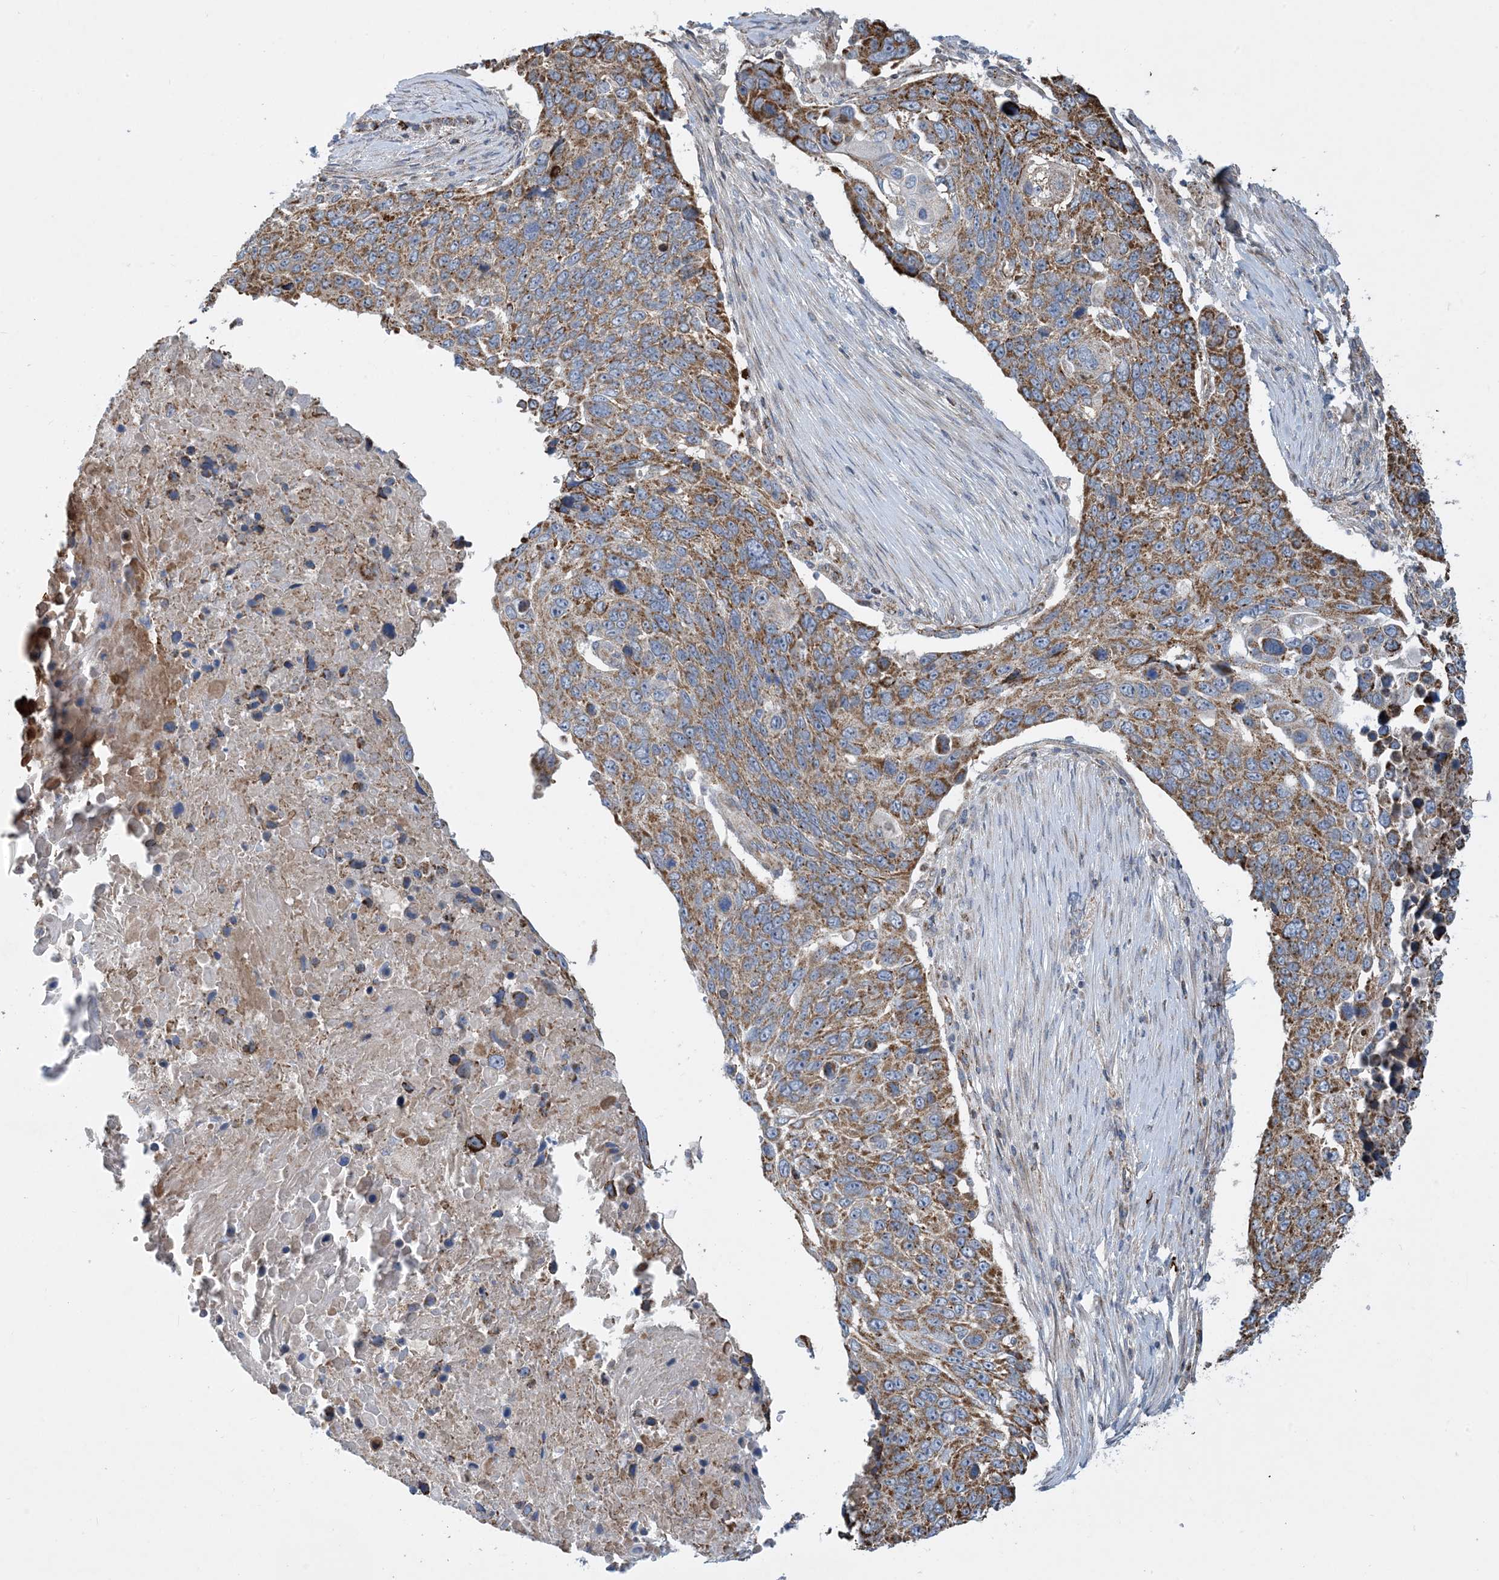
{"staining": {"intensity": "moderate", "quantity": ">75%", "location": "cytoplasmic/membranous"}, "tissue": "lung cancer", "cell_type": "Tumor cells", "image_type": "cancer", "snomed": [{"axis": "morphology", "description": "Squamous cell carcinoma, NOS"}, {"axis": "topography", "description": "Lung"}], "caption": "Immunohistochemistry micrograph of neoplastic tissue: human squamous cell carcinoma (lung) stained using immunohistochemistry (IHC) exhibits medium levels of moderate protein expression localized specifically in the cytoplasmic/membranous of tumor cells, appearing as a cytoplasmic/membranous brown color.", "gene": "PCDHGA1", "patient": {"sex": "male", "age": 66}}